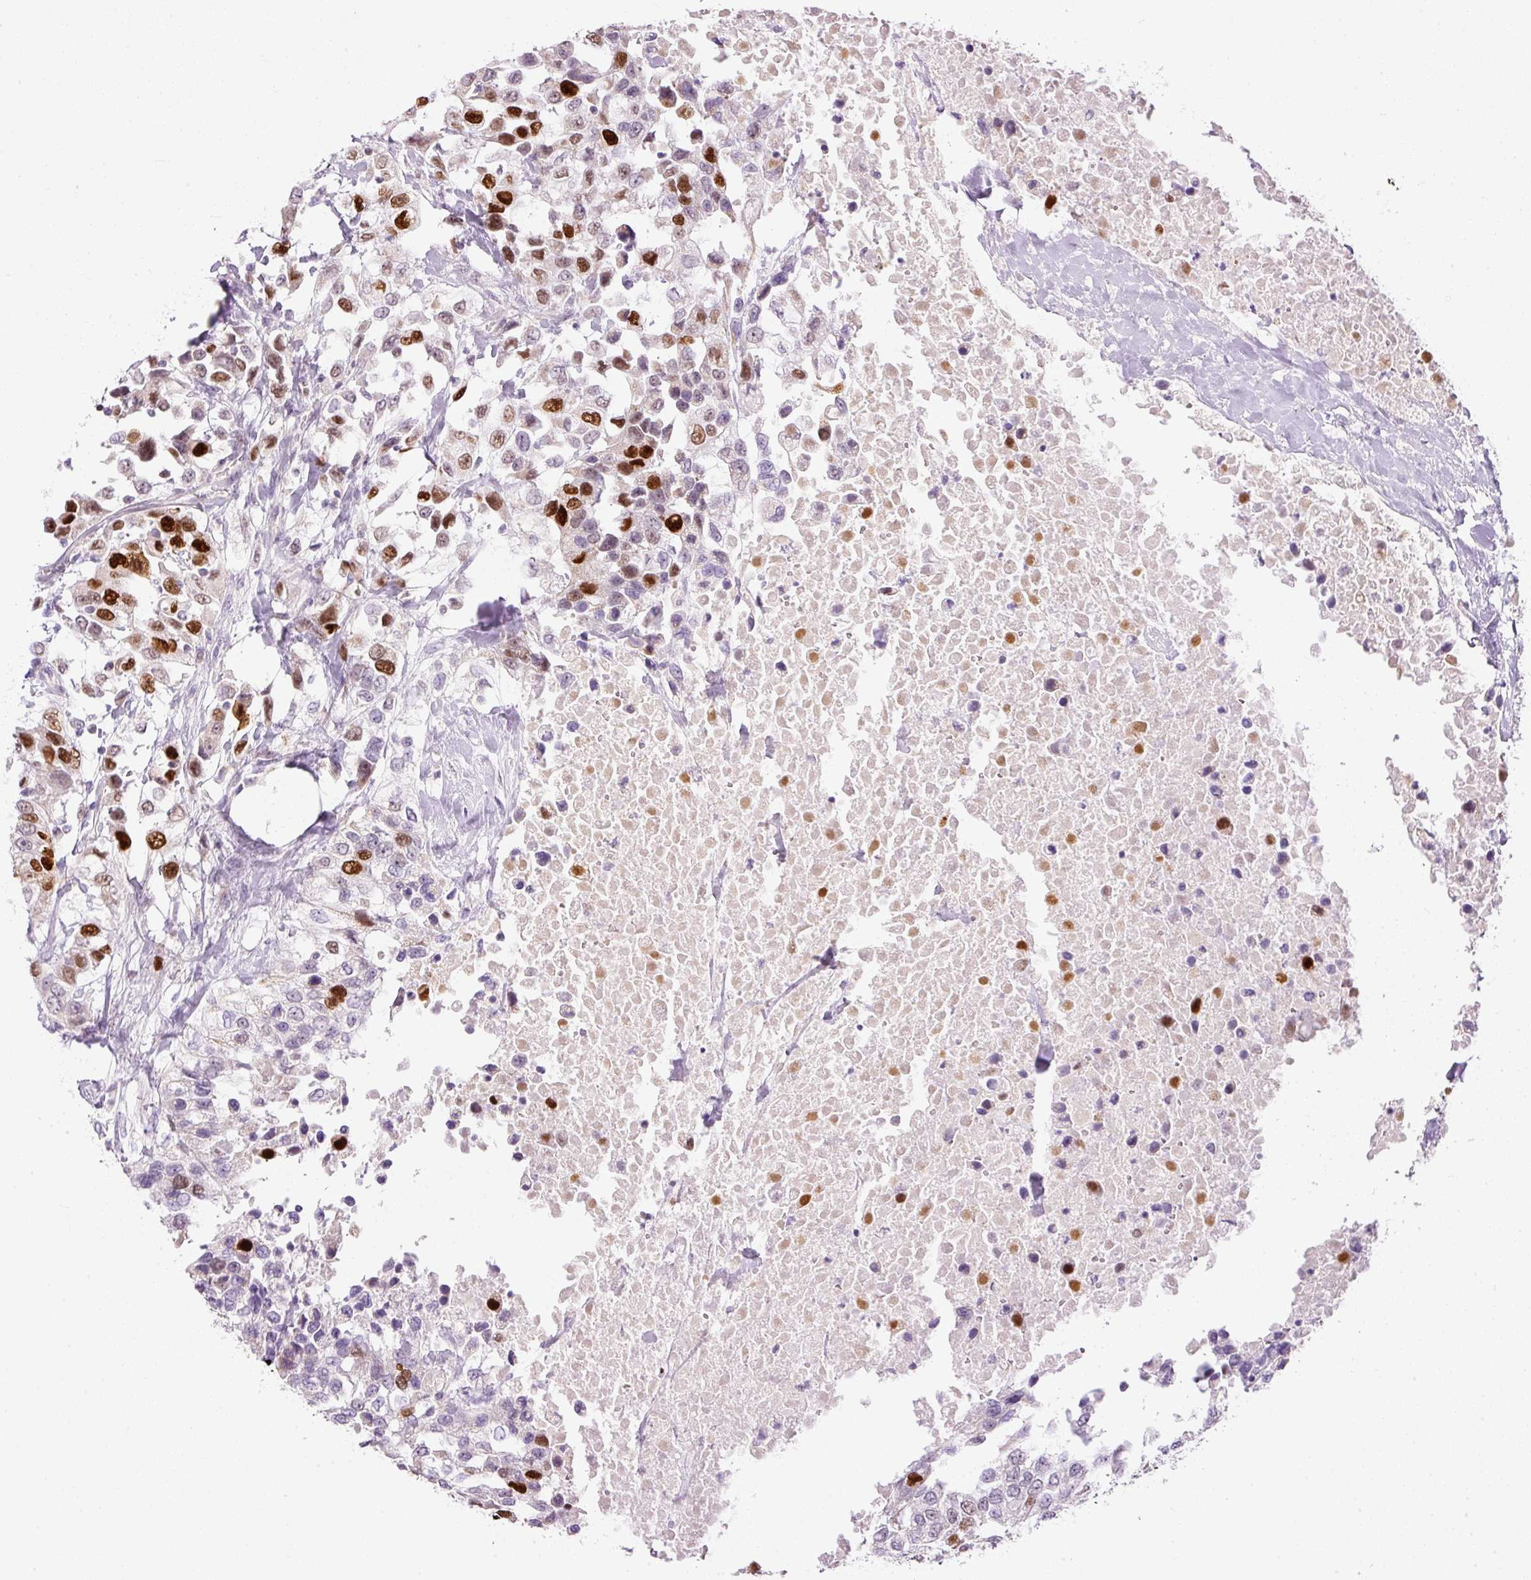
{"staining": {"intensity": "strong", "quantity": "25%-75%", "location": "nuclear"}, "tissue": "urothelial cancer", "cell_type": "Tumor cells", "image_type": "cancer", "snomed": [{"axis": "morphology", "description": "Urothelial carcinoma, High grade"}, {"axis": "topography", "description": "Urinary bladder"}], "caption": "This photomicrograph shows high-grade urothelial carcinoma stained with IHC to label a protein in brown. The nuclear of tumor cells show strong positivity for the protein. Nuclei are counter-stained blue.", "gene": "KPNA2", "patient": {"sex": "female", "age": 80}}